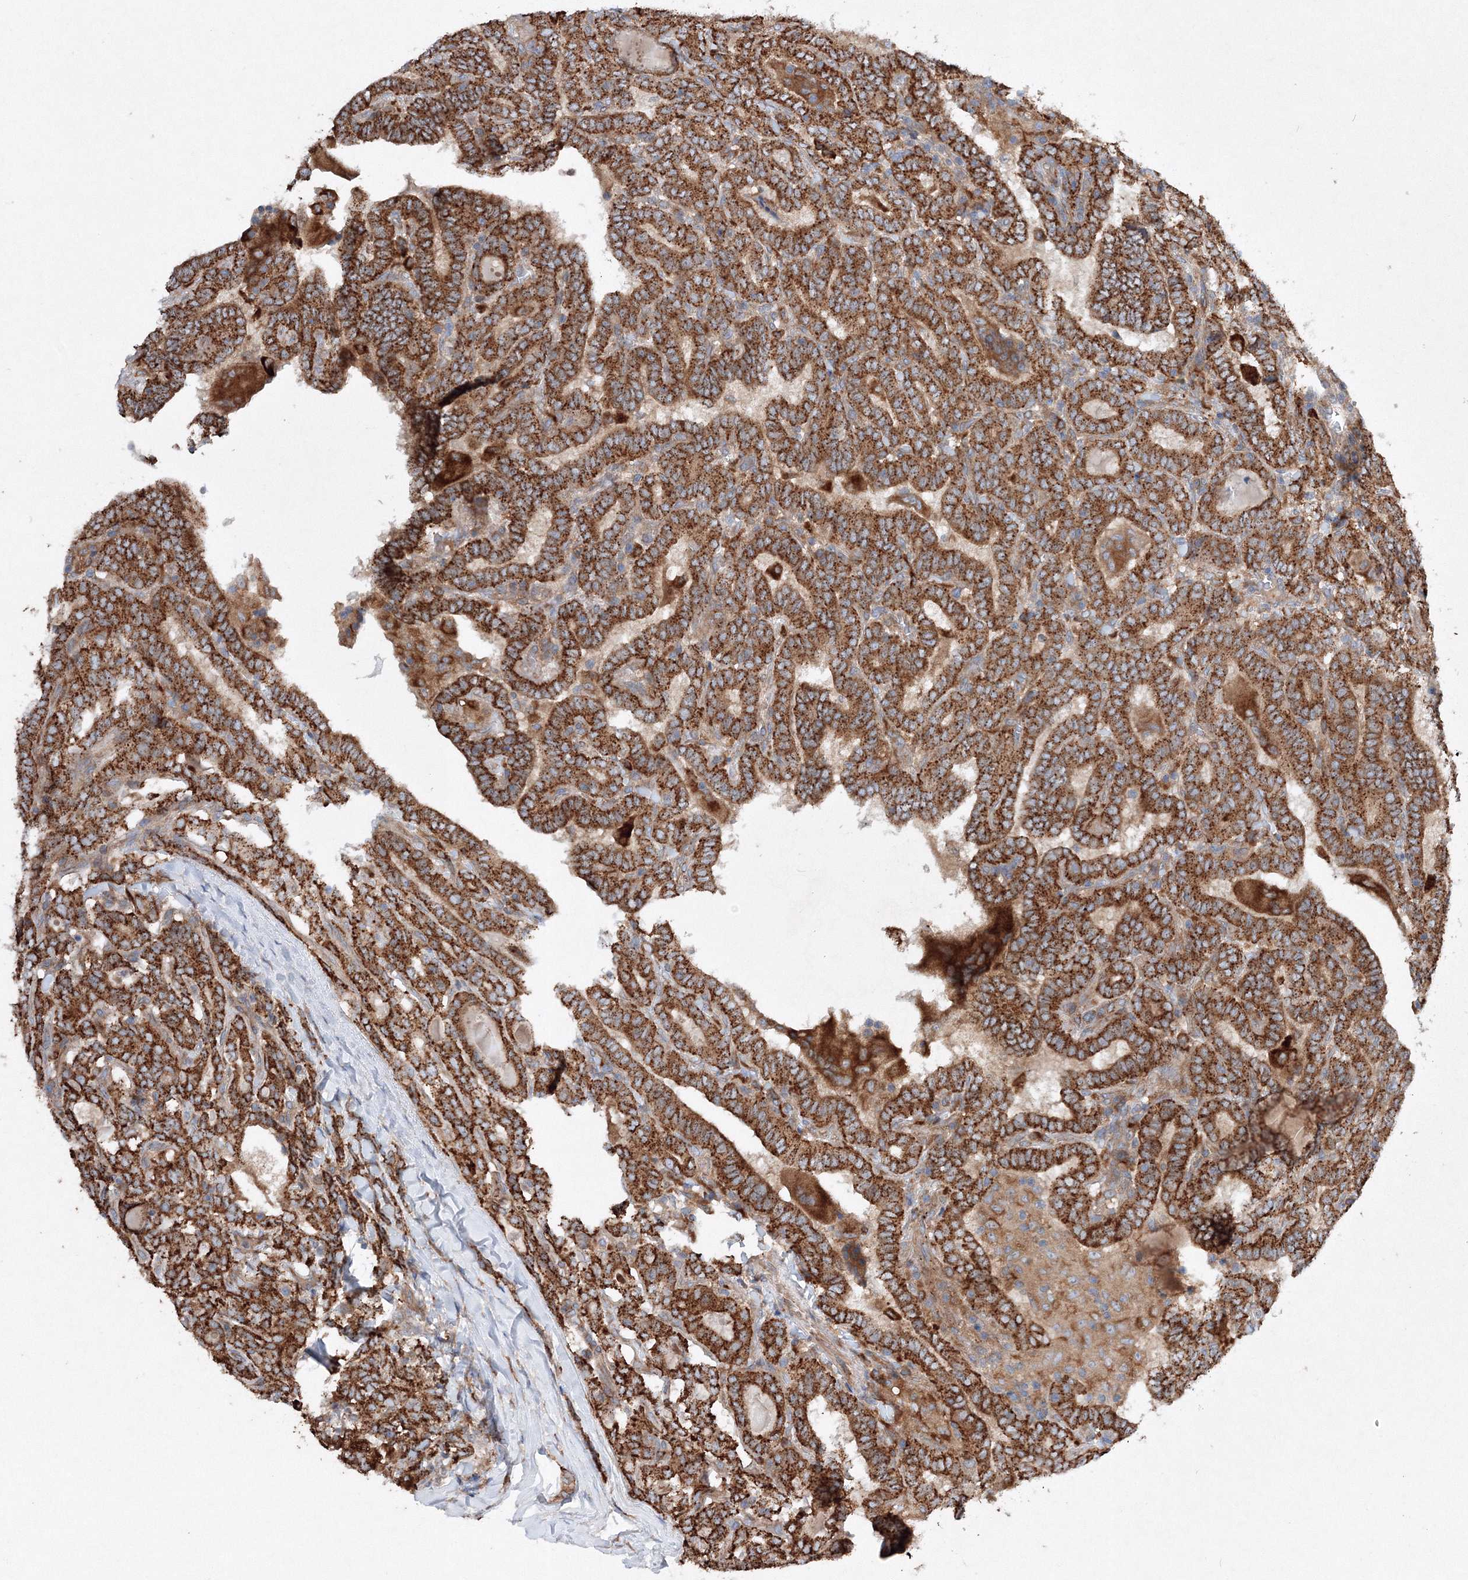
{"staining": {"intensity": "strong", "quantity": ">75%", "location": "cytoplasmic/membranous"}, "tissue": "thyroid cancer", "cell_type": "Tumor cells", "image_type": "cancer", "snomed": [{"axis": "morphology", "description": "Papillary adenocarcinoma, NOS"}, {"axis": "topography", "description": "Thyroid gland"}], "caption": "Tumor cells display strong cytoplasmic/membranous positivity in approximately >75% of cells in thyroid cancer (papillary adenocarcinoma).", "gene": "SLC36A1", "patient": {"sex": "female", "age": 72}}